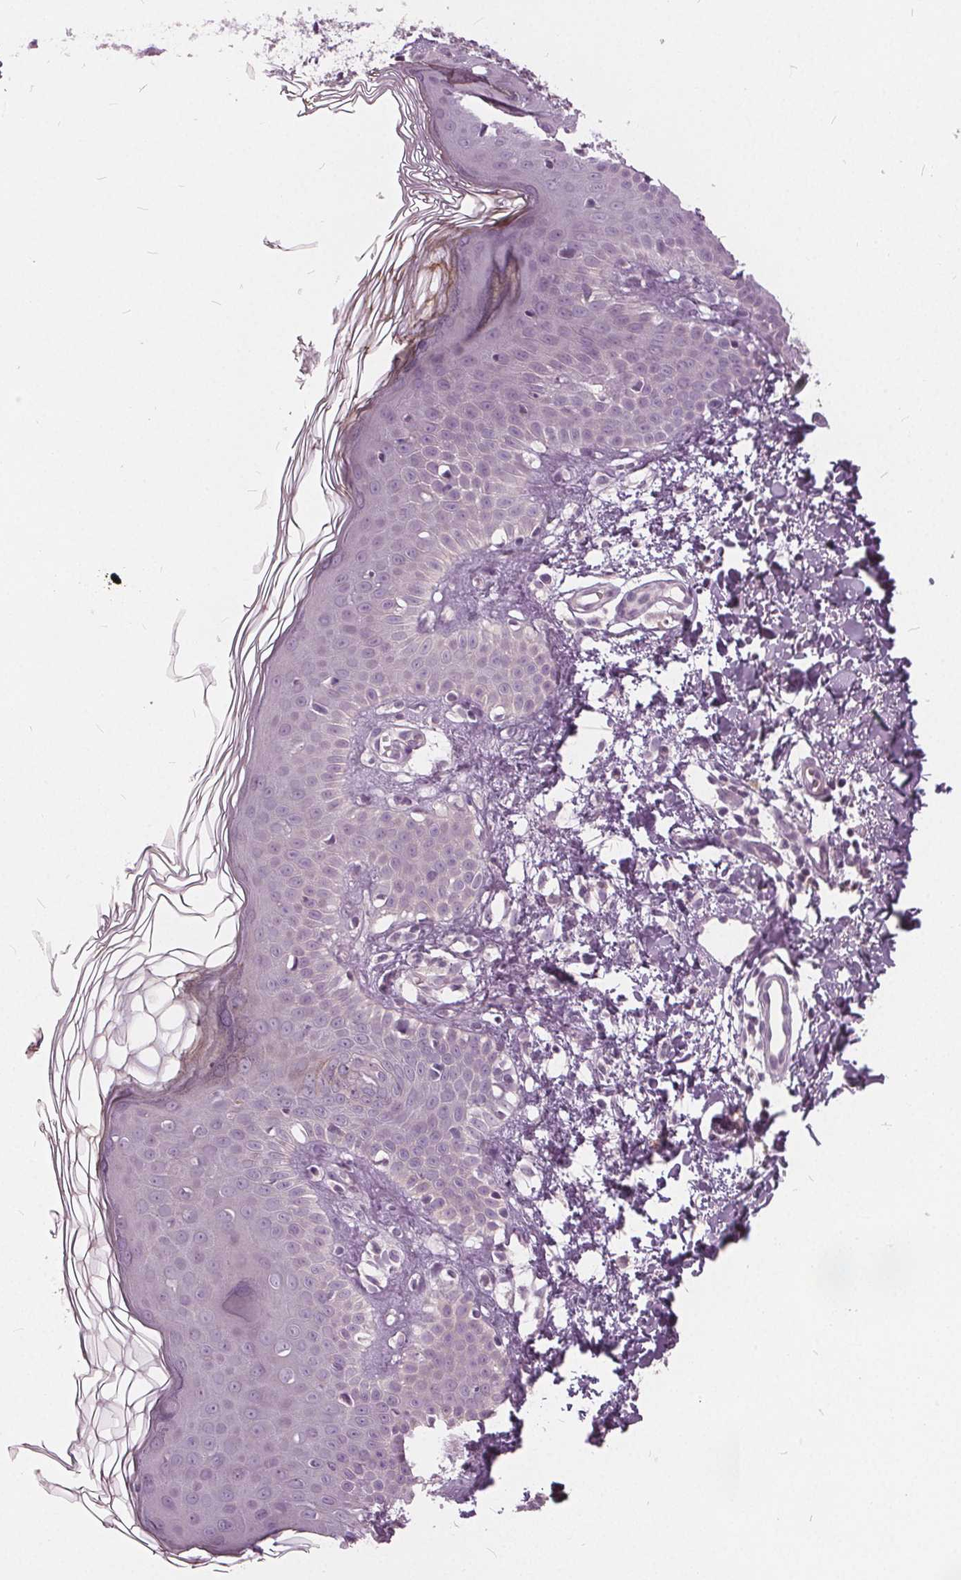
{"staining": {"intensity": "negative", "quantity": "none", "location": "none"}, "tissue": "skin cancer", "cell_type": "Tumor cells", "image_type": "cancer", "snomed": [{"axis": "morphology", "description": "Basal cell carcinoma"}, {"axis": "topography", "description": "Skin"}], "caption": "Tumor cells show no significant protein expression in skin cancer (basal cell carcinoma). Brightfield microscopy of immunohistochemistry stained with DAB (brown) and hematoxylin (blue), captured at high magnification.", "gene": "KLK13", "patient": {"sex": "female", "age": 51}}